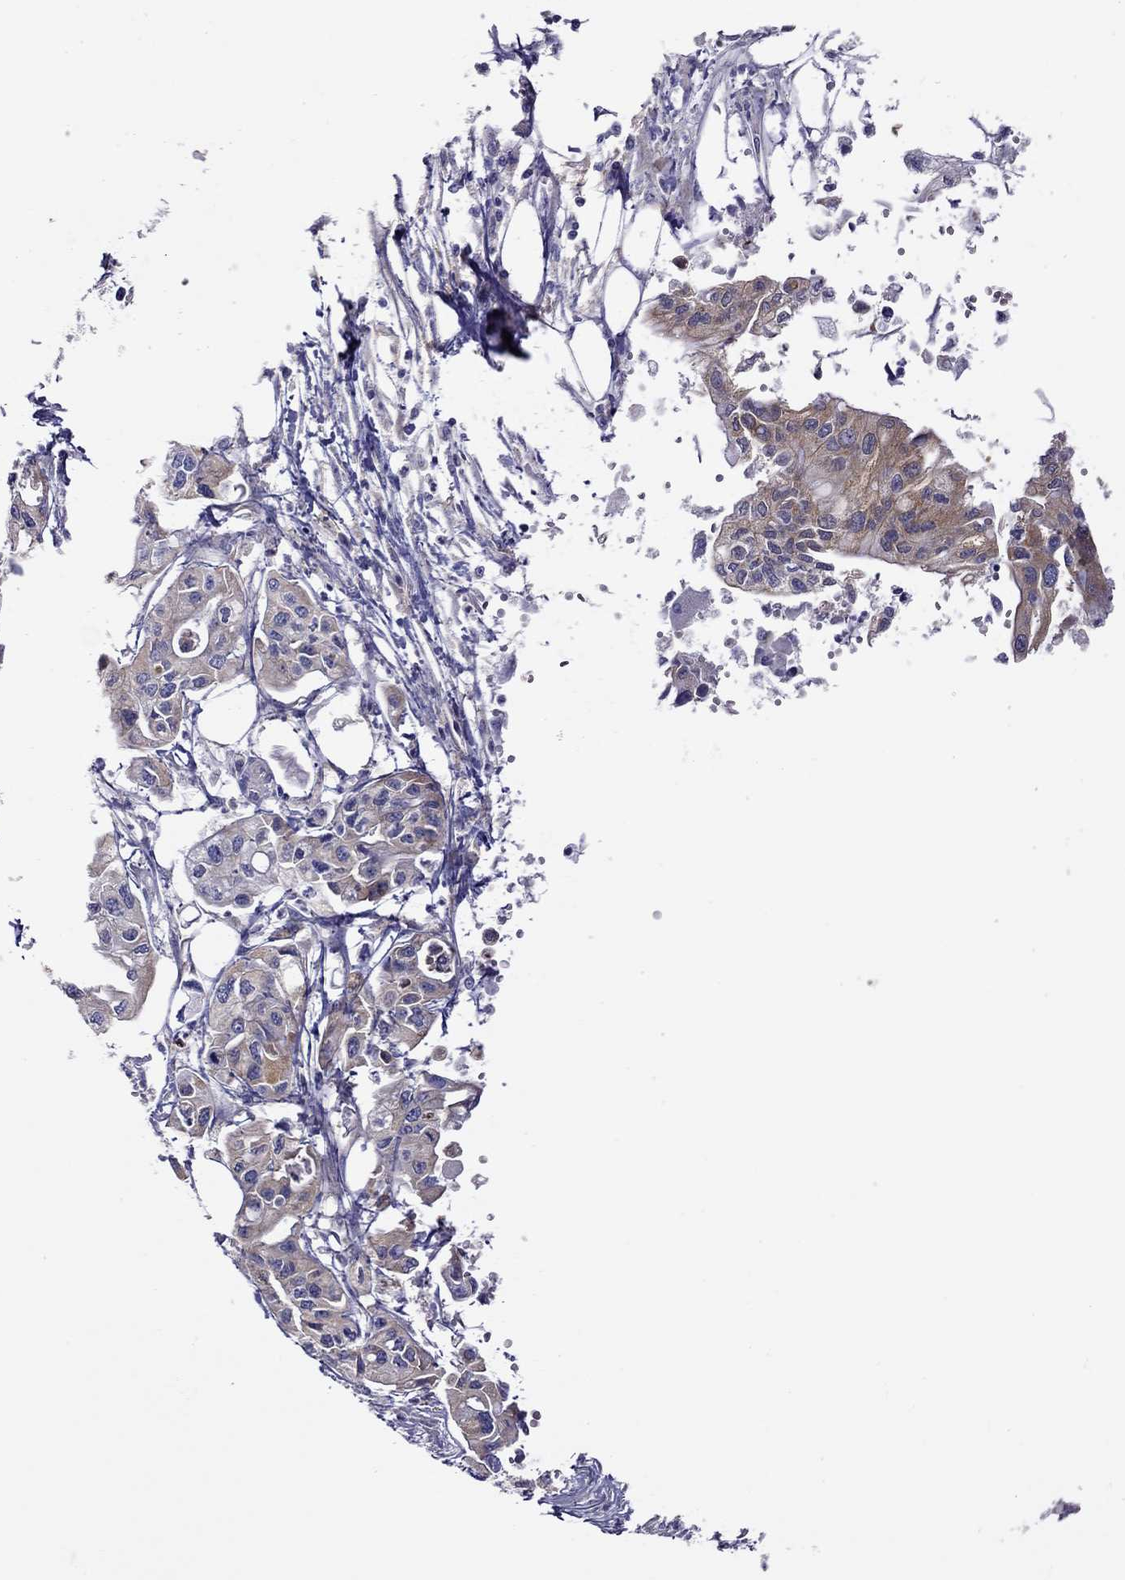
{"staining": {"intensity": "moderate", "quantity": "25%-75%", "location": "cytoplasmic/membranous"}, "tissue": "pancreatic cancer", "cell_type": "Tumor cells", "image_type": "cancer", "snomed": [{"axis": "morphology", "description": "Adenocarcinoma, NOS"}, {"axis": "topography", "description": "Pancreas"}], "caption": "Human pancreatic cancer (adenocarcinoma) stained for a protein (brown) shows moderate cytoplasmic/membranous positive expression in approximately 25%-75% of tumor cells.", "gene": "ALOX15B", "patient": {"sex": "male", "age": 70}}